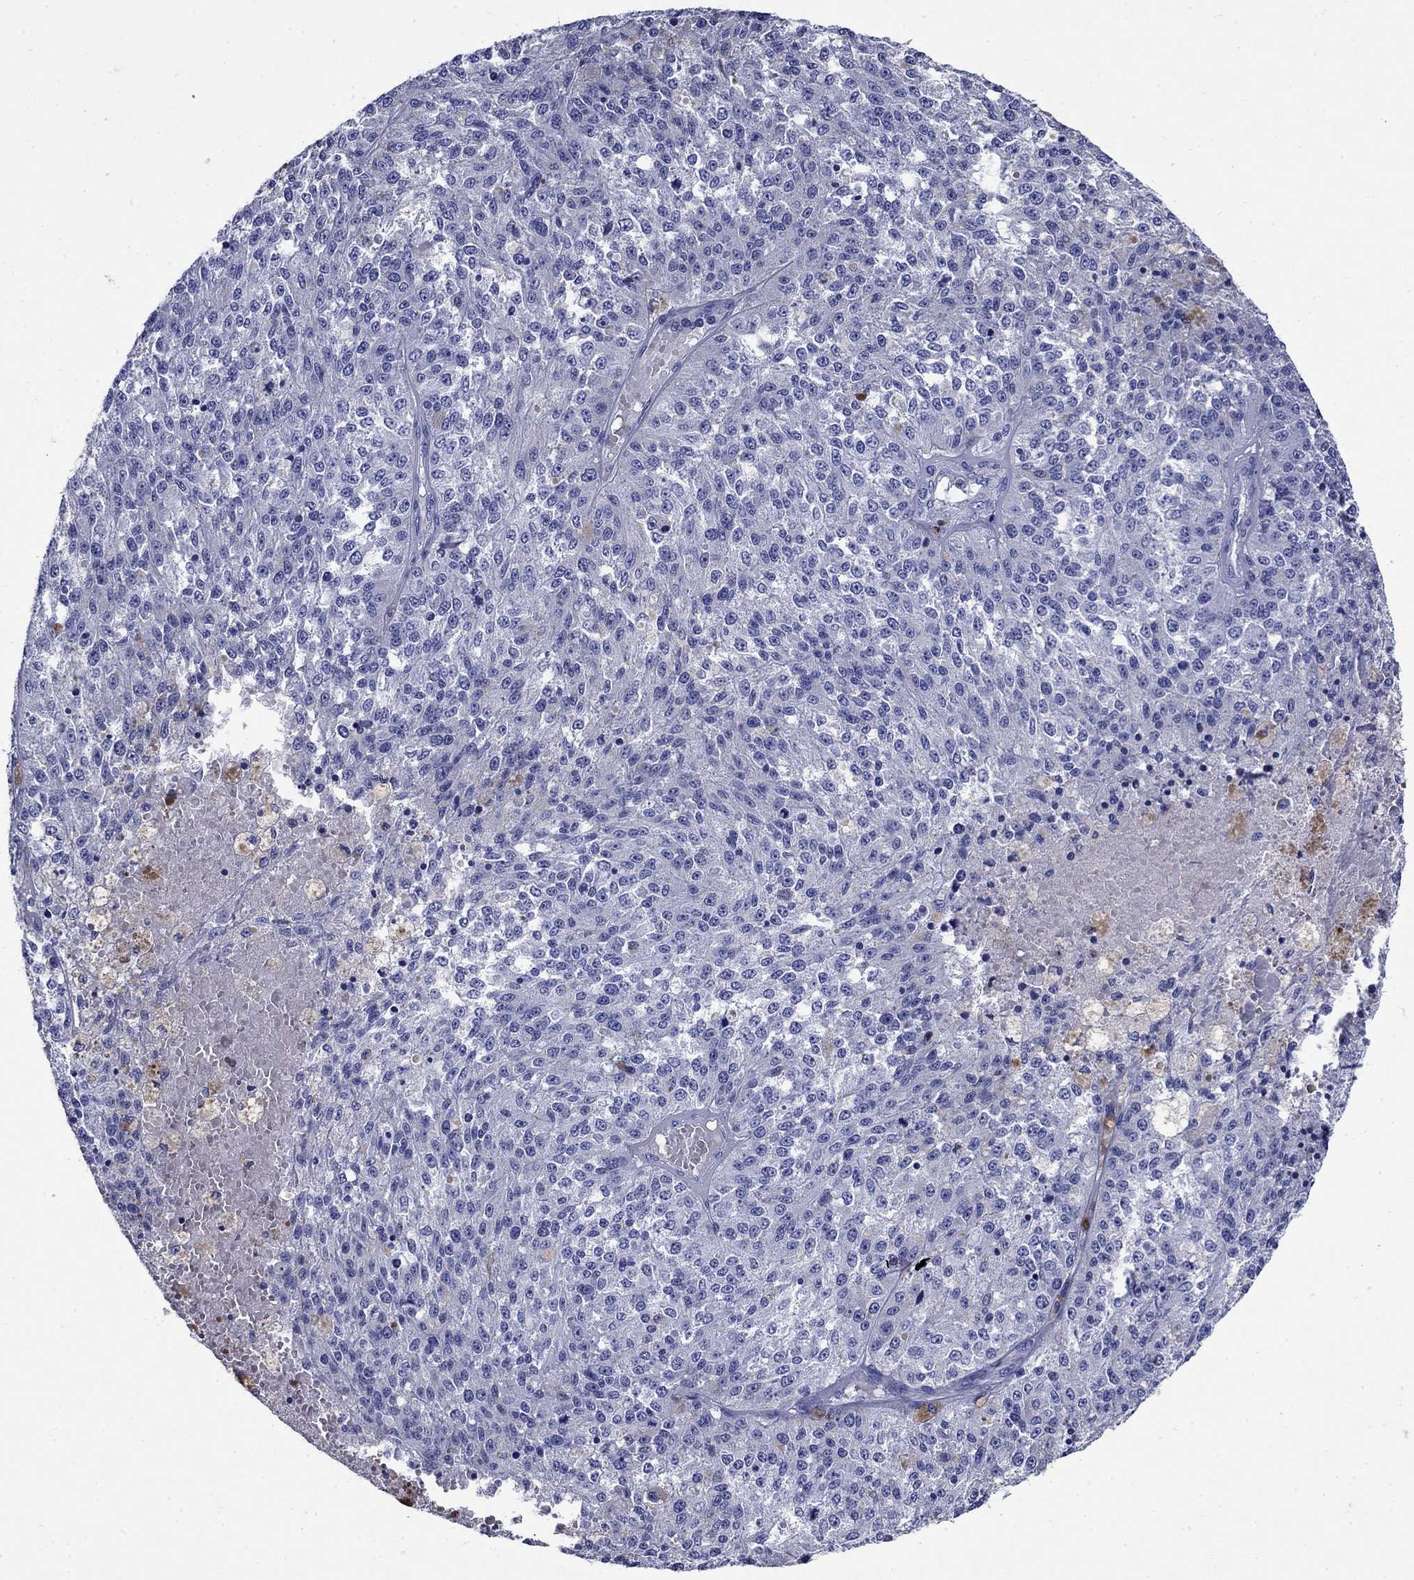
{"staining": {"intensity": "negative", "quantity": "none", "location": "none"}, "tissue": "melanoma", "cell_type": "Tumor cells", "image_type": "cancer", "snomed": [{"axis": "morphology", "description": "Malignant melanoma, Metastatic site"}, {"axis": "topography", "description": "Lymph node"}], "caption": "Immunohistochemical staining of melanoma displays no significant expression in tumor cells.", "gene": "TFR2", "patient": {"sex": "female", "age": 64}}